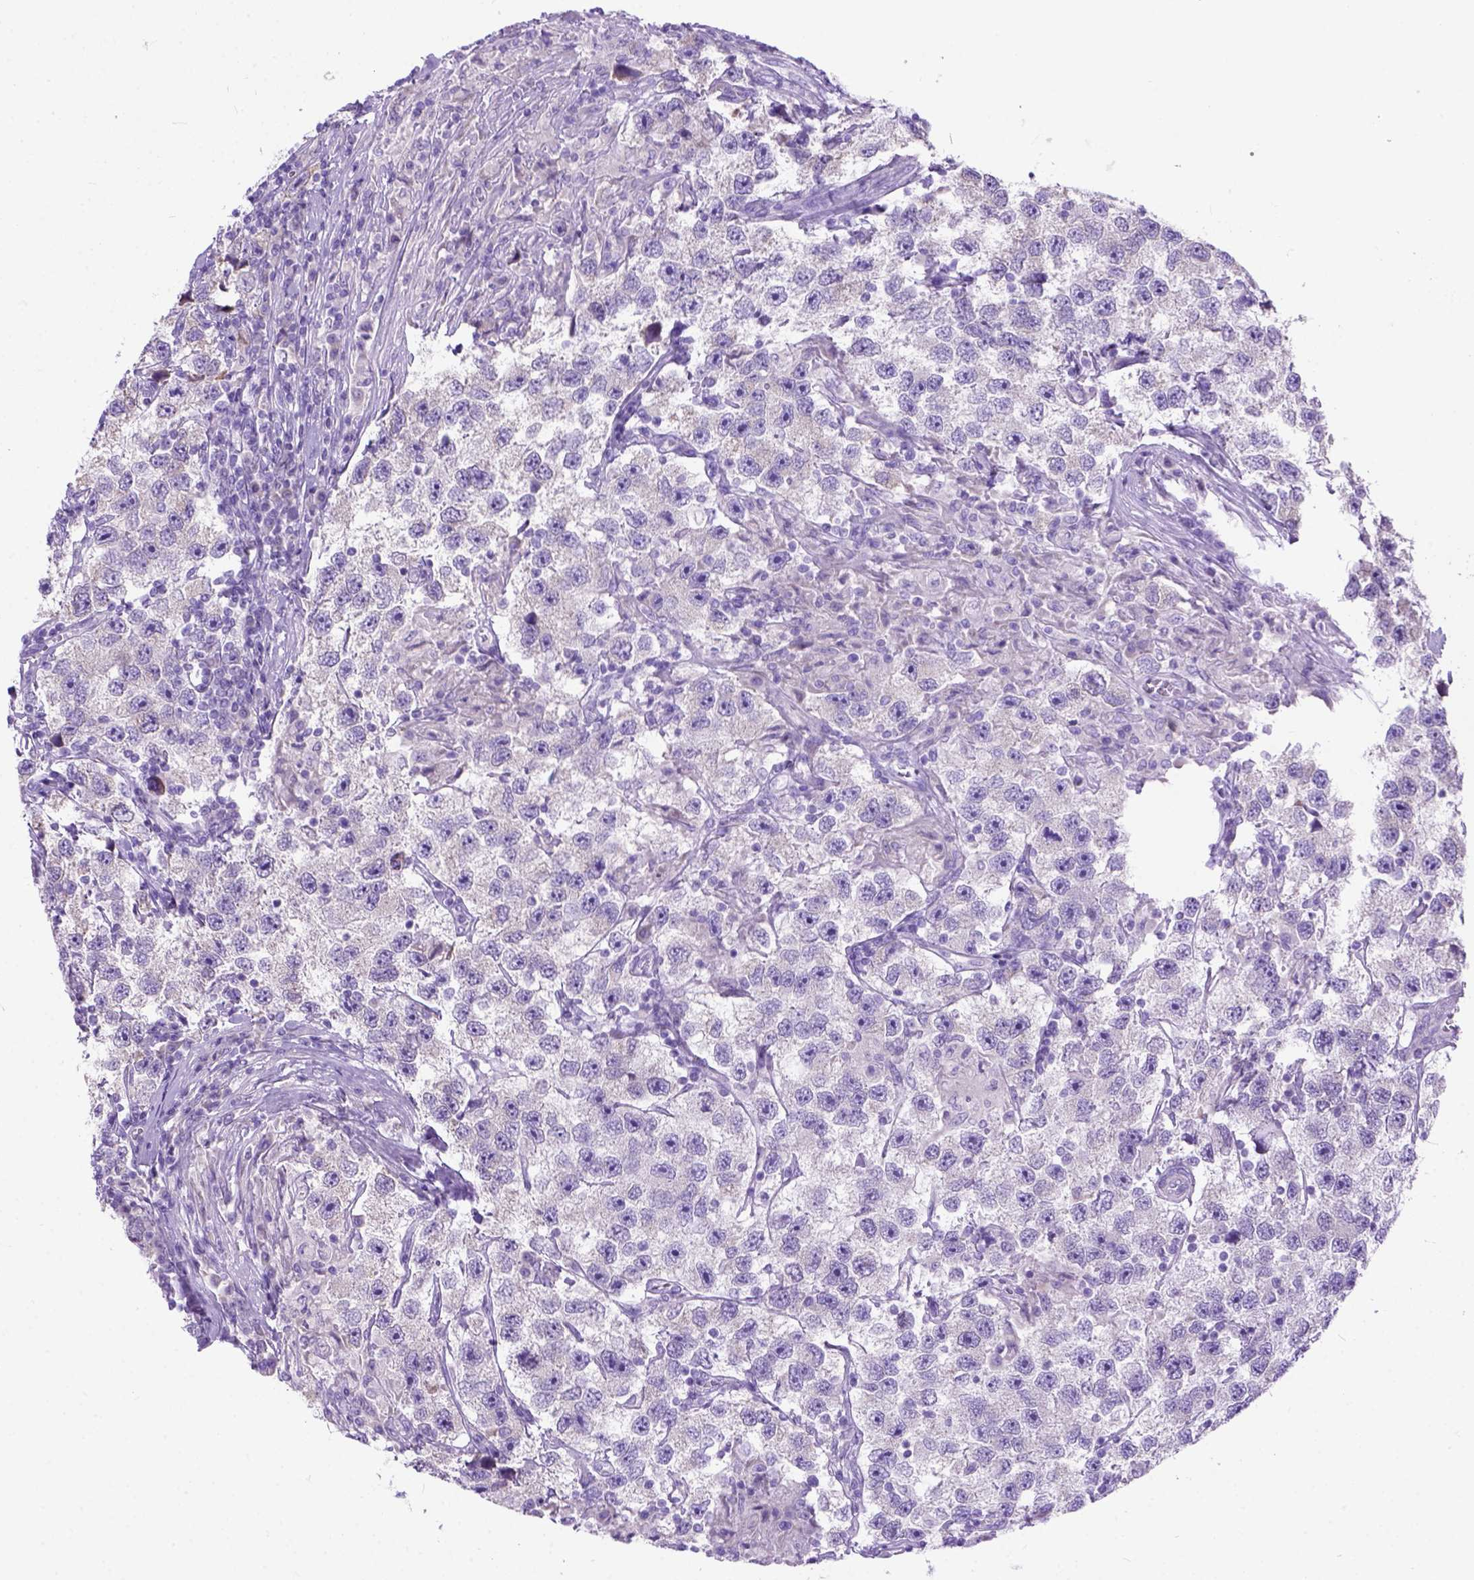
{"staining": {"intensity": "negative", "quantity": "none", "location": "none"}, "tissue": "testis cancer", "cell_type": "Tumor cells", "image_type": "cancer", "snomed": [{"axis": "morphology", "description": "Seminoma, NOS"}, {"axis": "topography", "description": "Testis"}], "caption": "Histopathology image shows no significant protein positivity in tumor cells of testis seminoma. (DAB IHC, high magnification).", "gene": "ODAD3", "patient": {"sex": "male", "age": 26}}